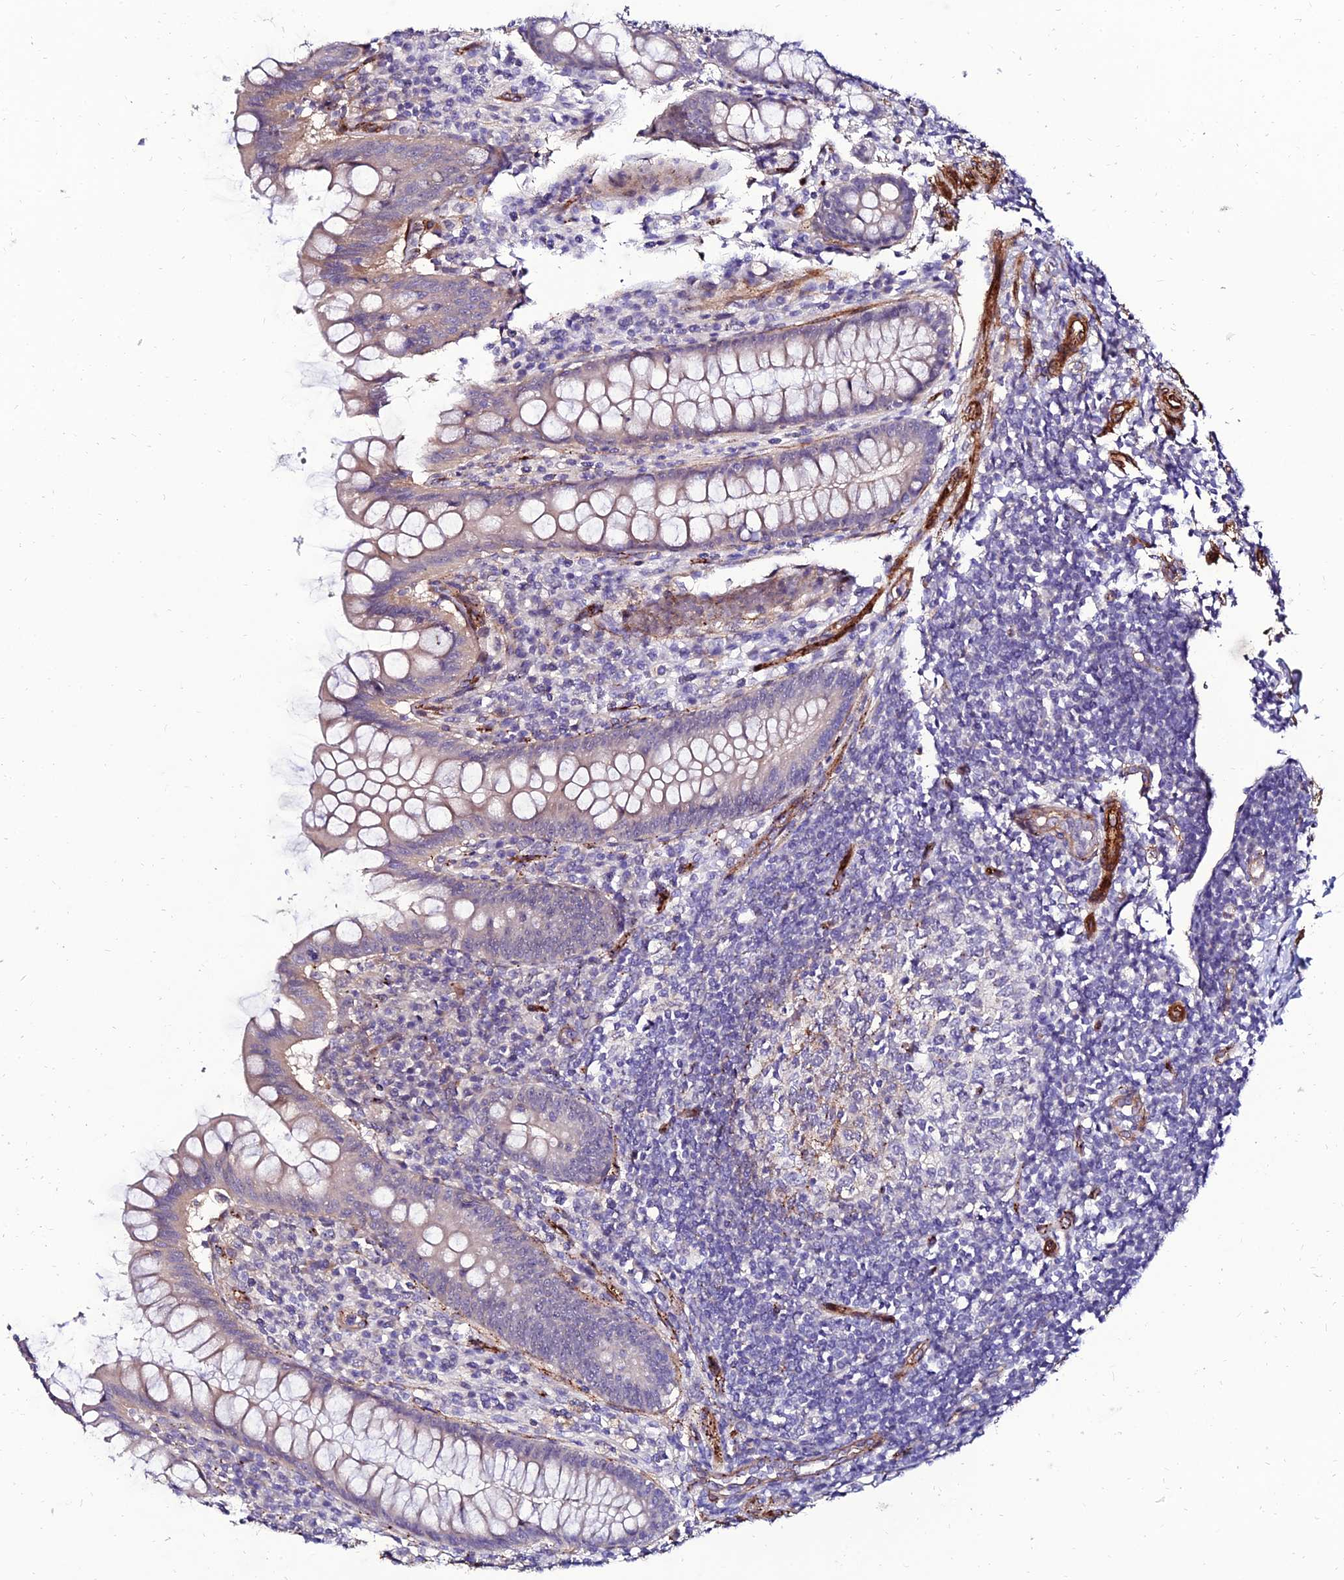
{"staining": {"intensity": "negative", "quantity": "none", "location": "none"}, "tissue": "appendix", "cell_type": "Glandular cells", "image_type": "normal", "snomed": [{"axis": "morphology", "description": "Normal tissue, NOS"}, {"axis": "topography", "description": "Appendix"}], "caption": "This is an IHC image of benign human appendix. There is no staining in glandular cells.", "gene": "ALDH3B2", "patient": {"sex": "female", "age": 33}}